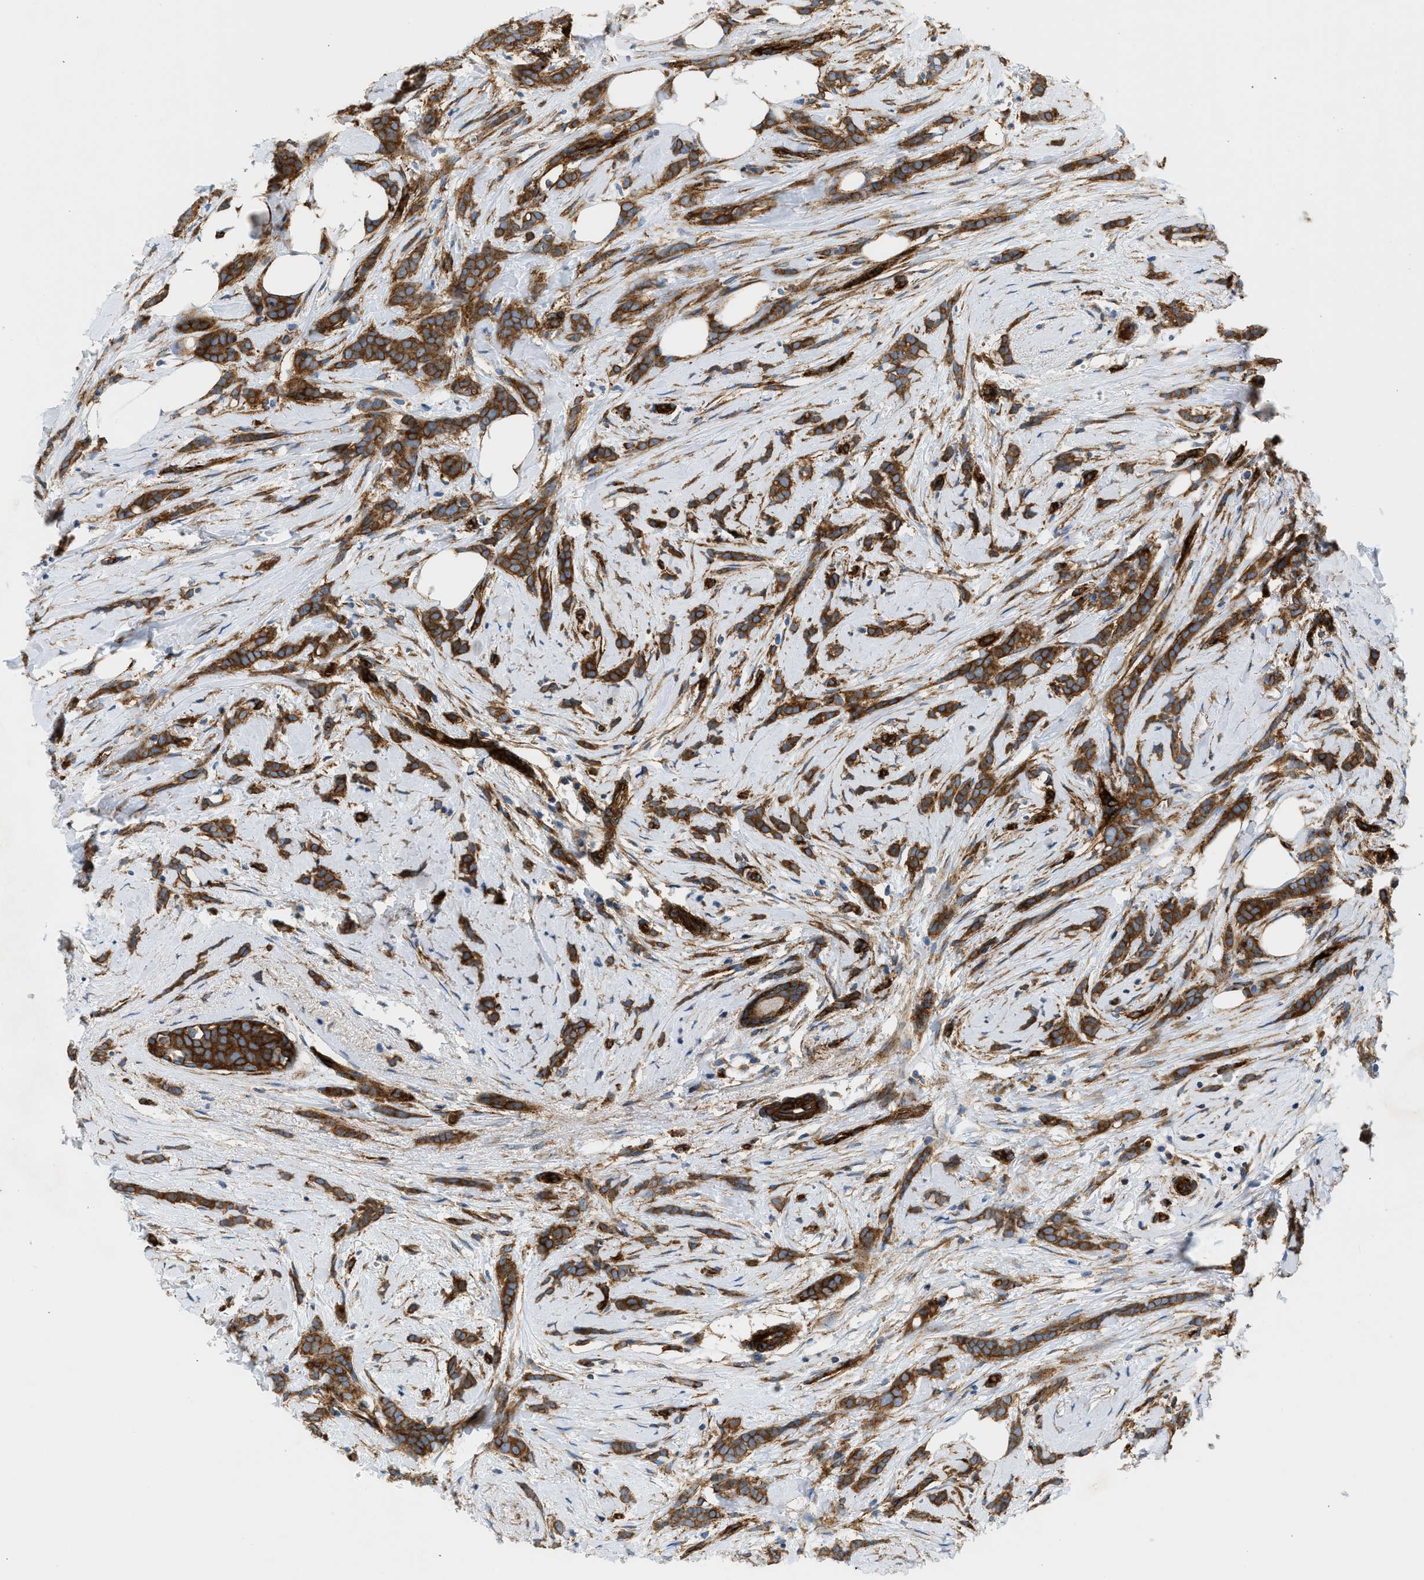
{"staining": {"intensity": "strong", "quantity": ">75%", "location": "cytoplasmic/membranous"}, "tissue": "breast cancer", "cell_type": "Tumor cells", "image_type": "cancer", "snomed": [{"axis": "morphology", "description": "Lobular carcinoma, in situ"}, {"axis": "morphology", "description": "Lobular carcinoma"}, {"axis": "topography", "description": "Breast"}], "caption": "A brown stain labels strong cytoplasmic/membranous positivity of a protein in breast cancer (lobular carcinoma in situ) tumor cells.", "gene": "HIP1", "patient": {"sex": "female", "age": 41}}